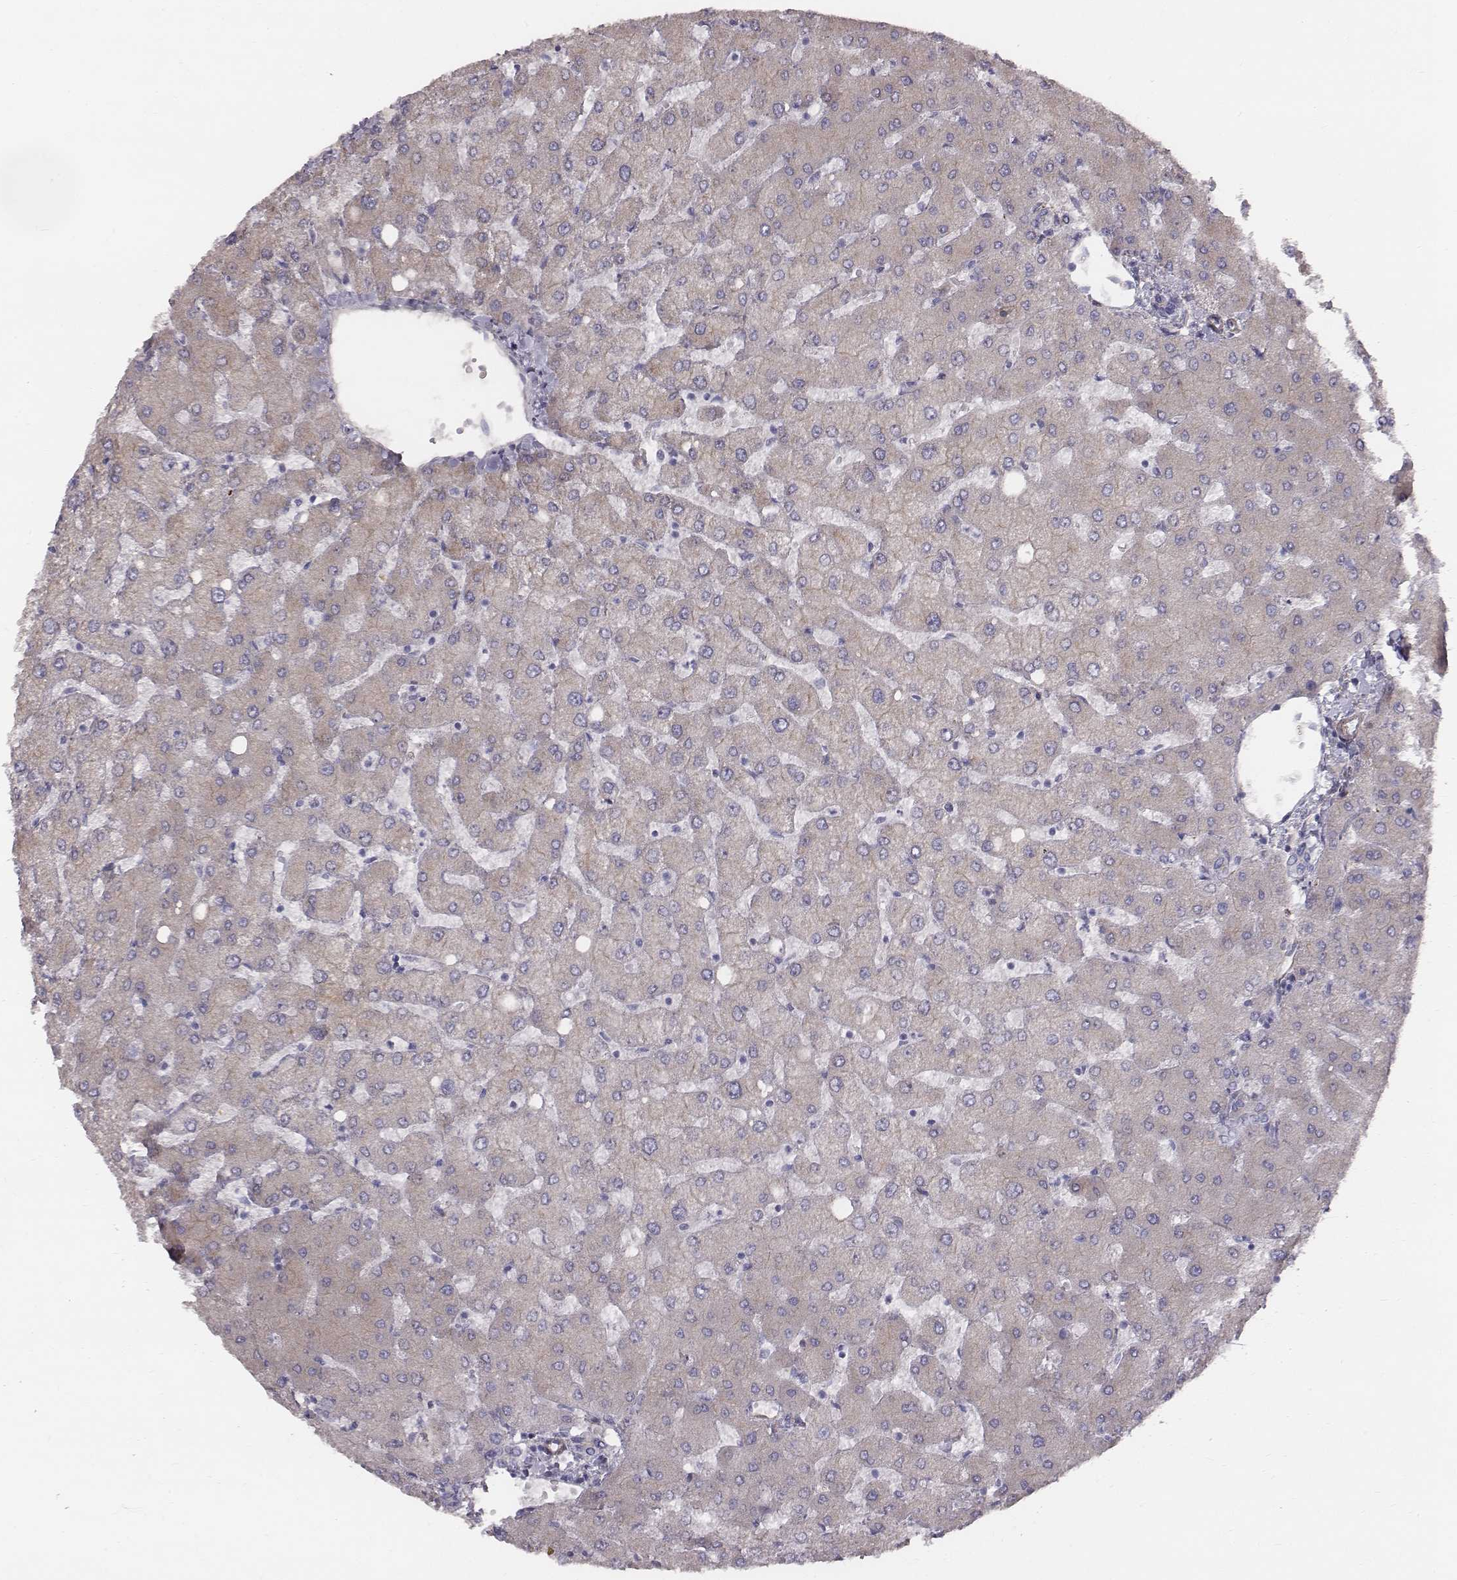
{"staining": {"intensity": "negative", "quantity": "none", "location": "none"}, "tissue": "liver", "cell_type": "Cholangiocytes", "image_type": "normal", "snomed": [{"axis": "morphology", "description": "Normal tissue, NOS"}, {"axis": "topography", "description": "Liver"}], "caption": "The immunohistochemistry (IHC) photomicrograph has no significant staining in cholangiocytes of liver.", "gene": "PRKCZ", "patient": {"sex": "female", "age": 54}}